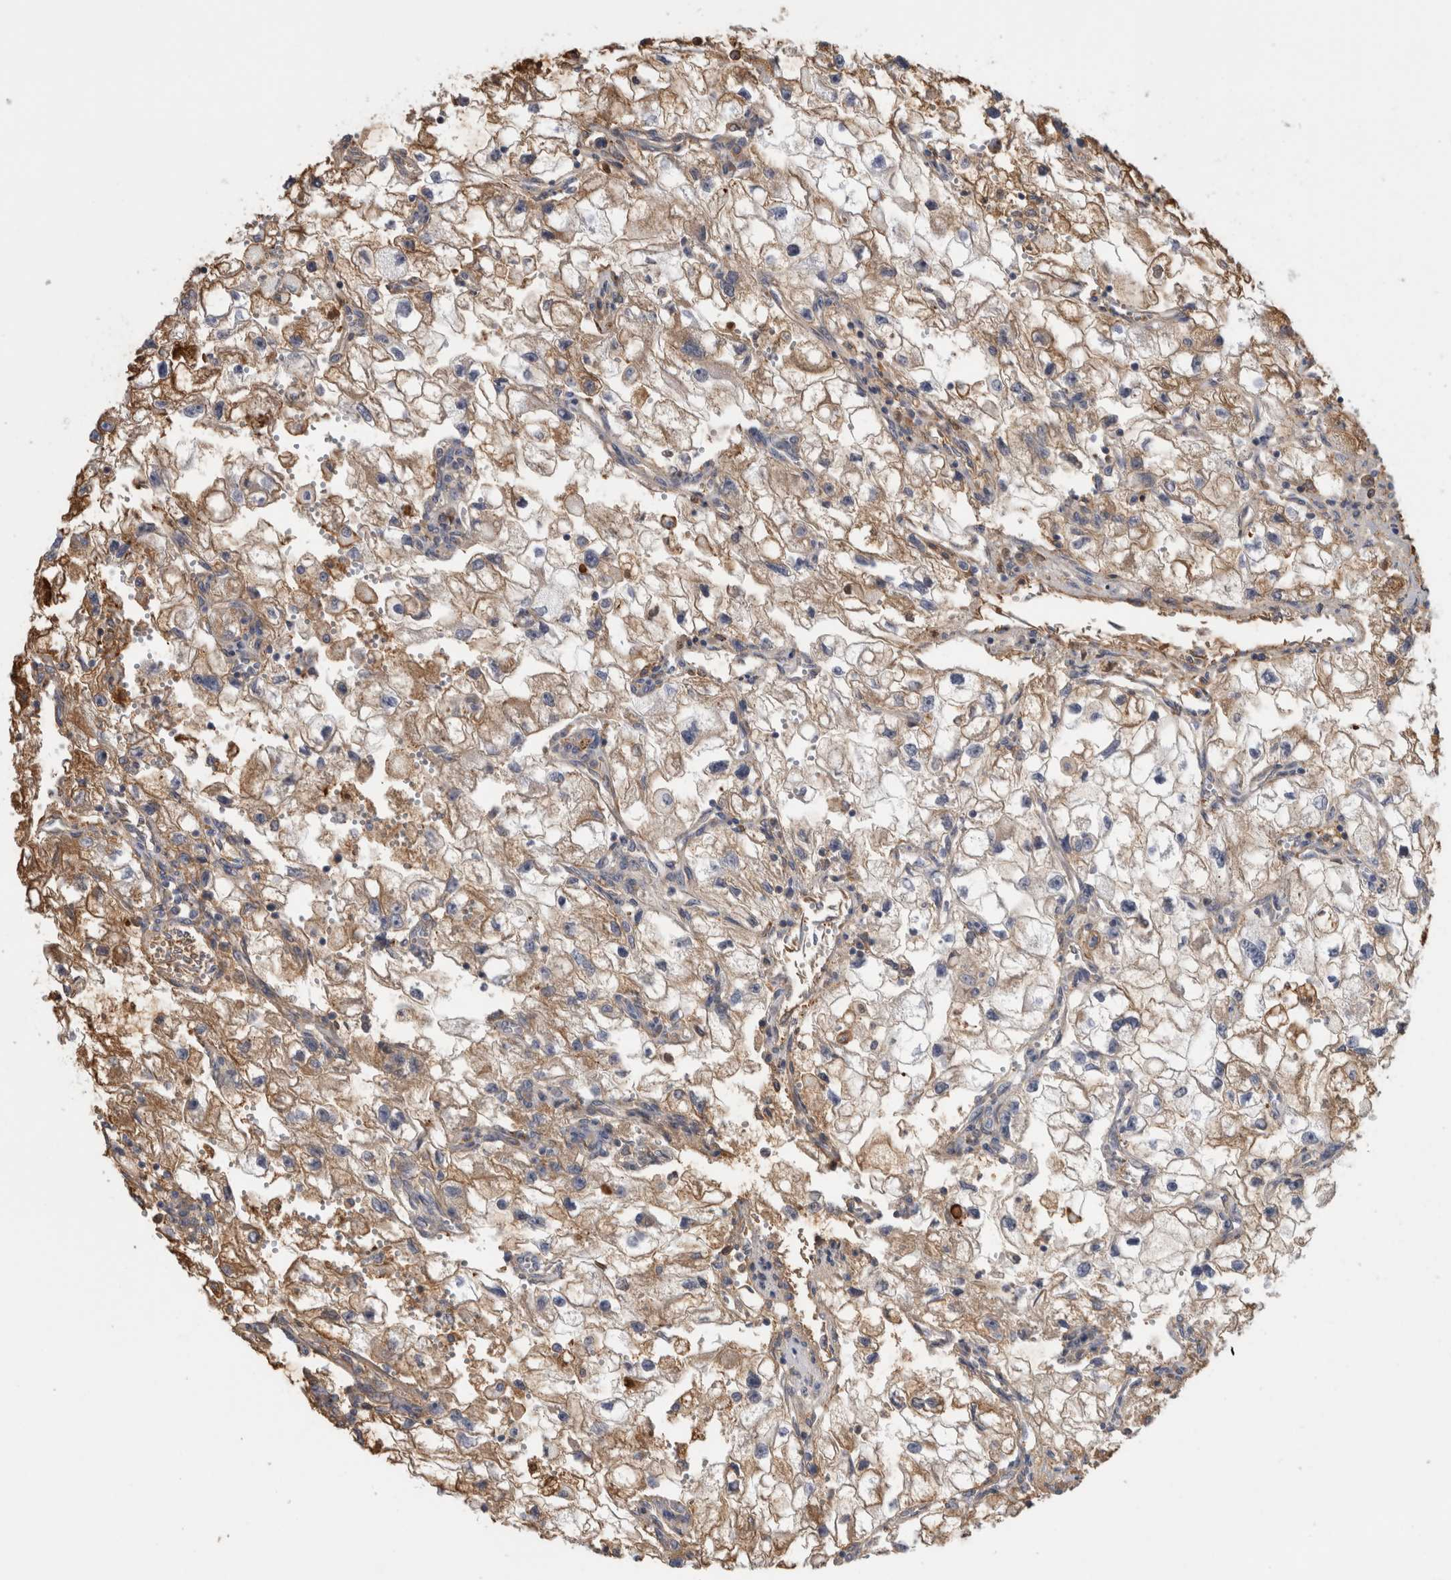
{"staining": {"intensity": "moderate", "quantity": ">75%", "location": "cytoplasmic/membranous"}, "tissue": "renal cancer", "cell_type": "Tumor cells", "image_type": "cancer", "snomed": [{"axis": "morphology", "description": "Adenocarcinoma, NOS"}, {"axis": "topography", "description": "Kidney"}], "caption": "Protein staining reveals moderate cytoplasmic/membranous expression in approximately >75% of tumor cells in renal cancer.", "gene": "TBCE", "patient": {"sex": "female", "age": 70}}